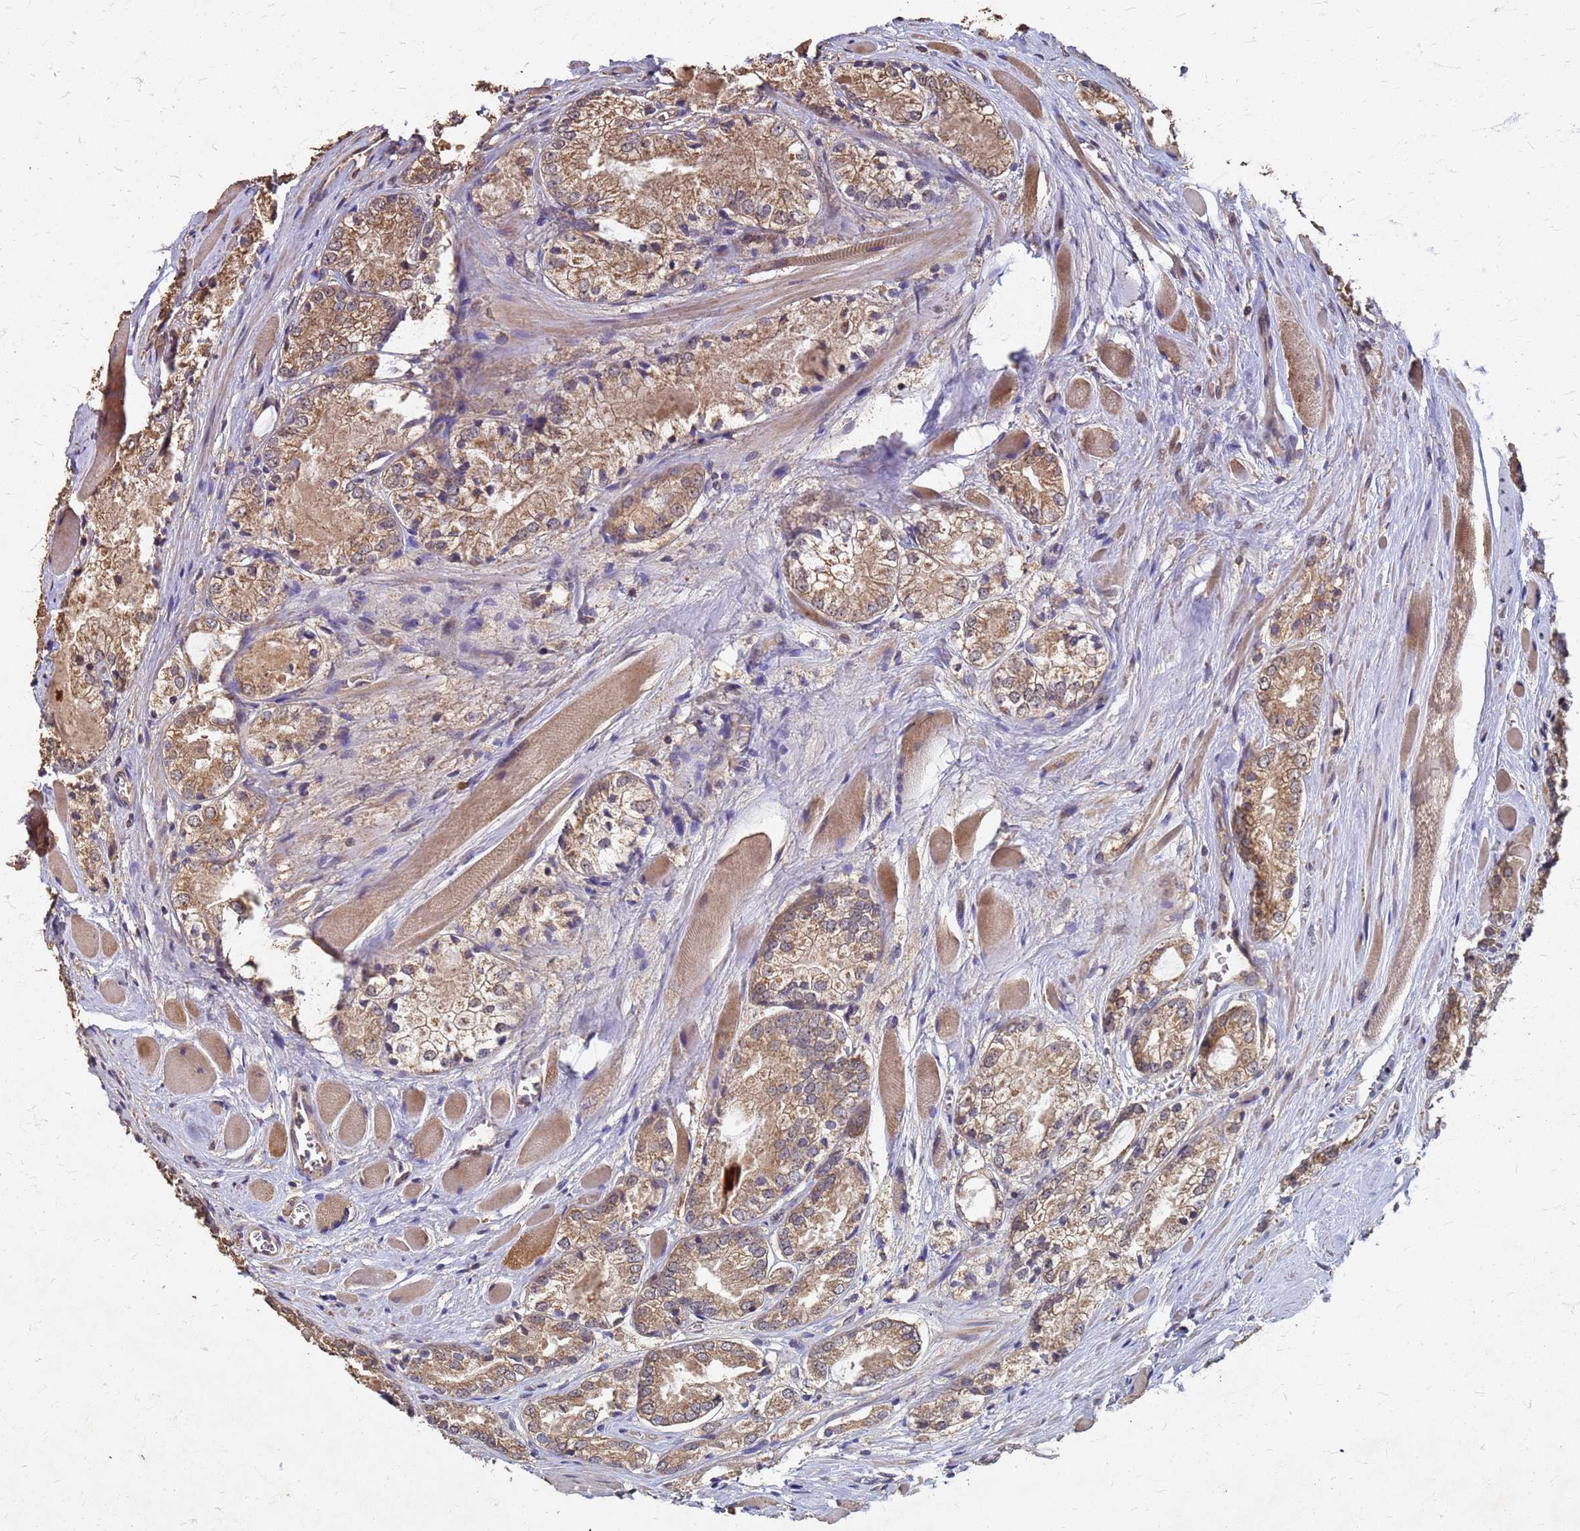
{"staining": {"intensity": "moderate", "quantity": ">75%", "location": "cytoplasmic/membranous"}, "tissue": "prostate cancer", "cell_type": "Tumor cells", "image_type": "cancer", "snomed": [{"axis": "morphology", "description": "Adenocarcinoma, Low grade"}, {"axis": "topography", "description": "Prostate"}], "caption": "Brown immunohistochemical staining in human prostate adenocarcinoma (low-grade) displays moderate cytoplasmic/membranous expression in about >75% of tumor cells.", "gene": "DPH5", "patient": {"sex": "male", "age": 67}}